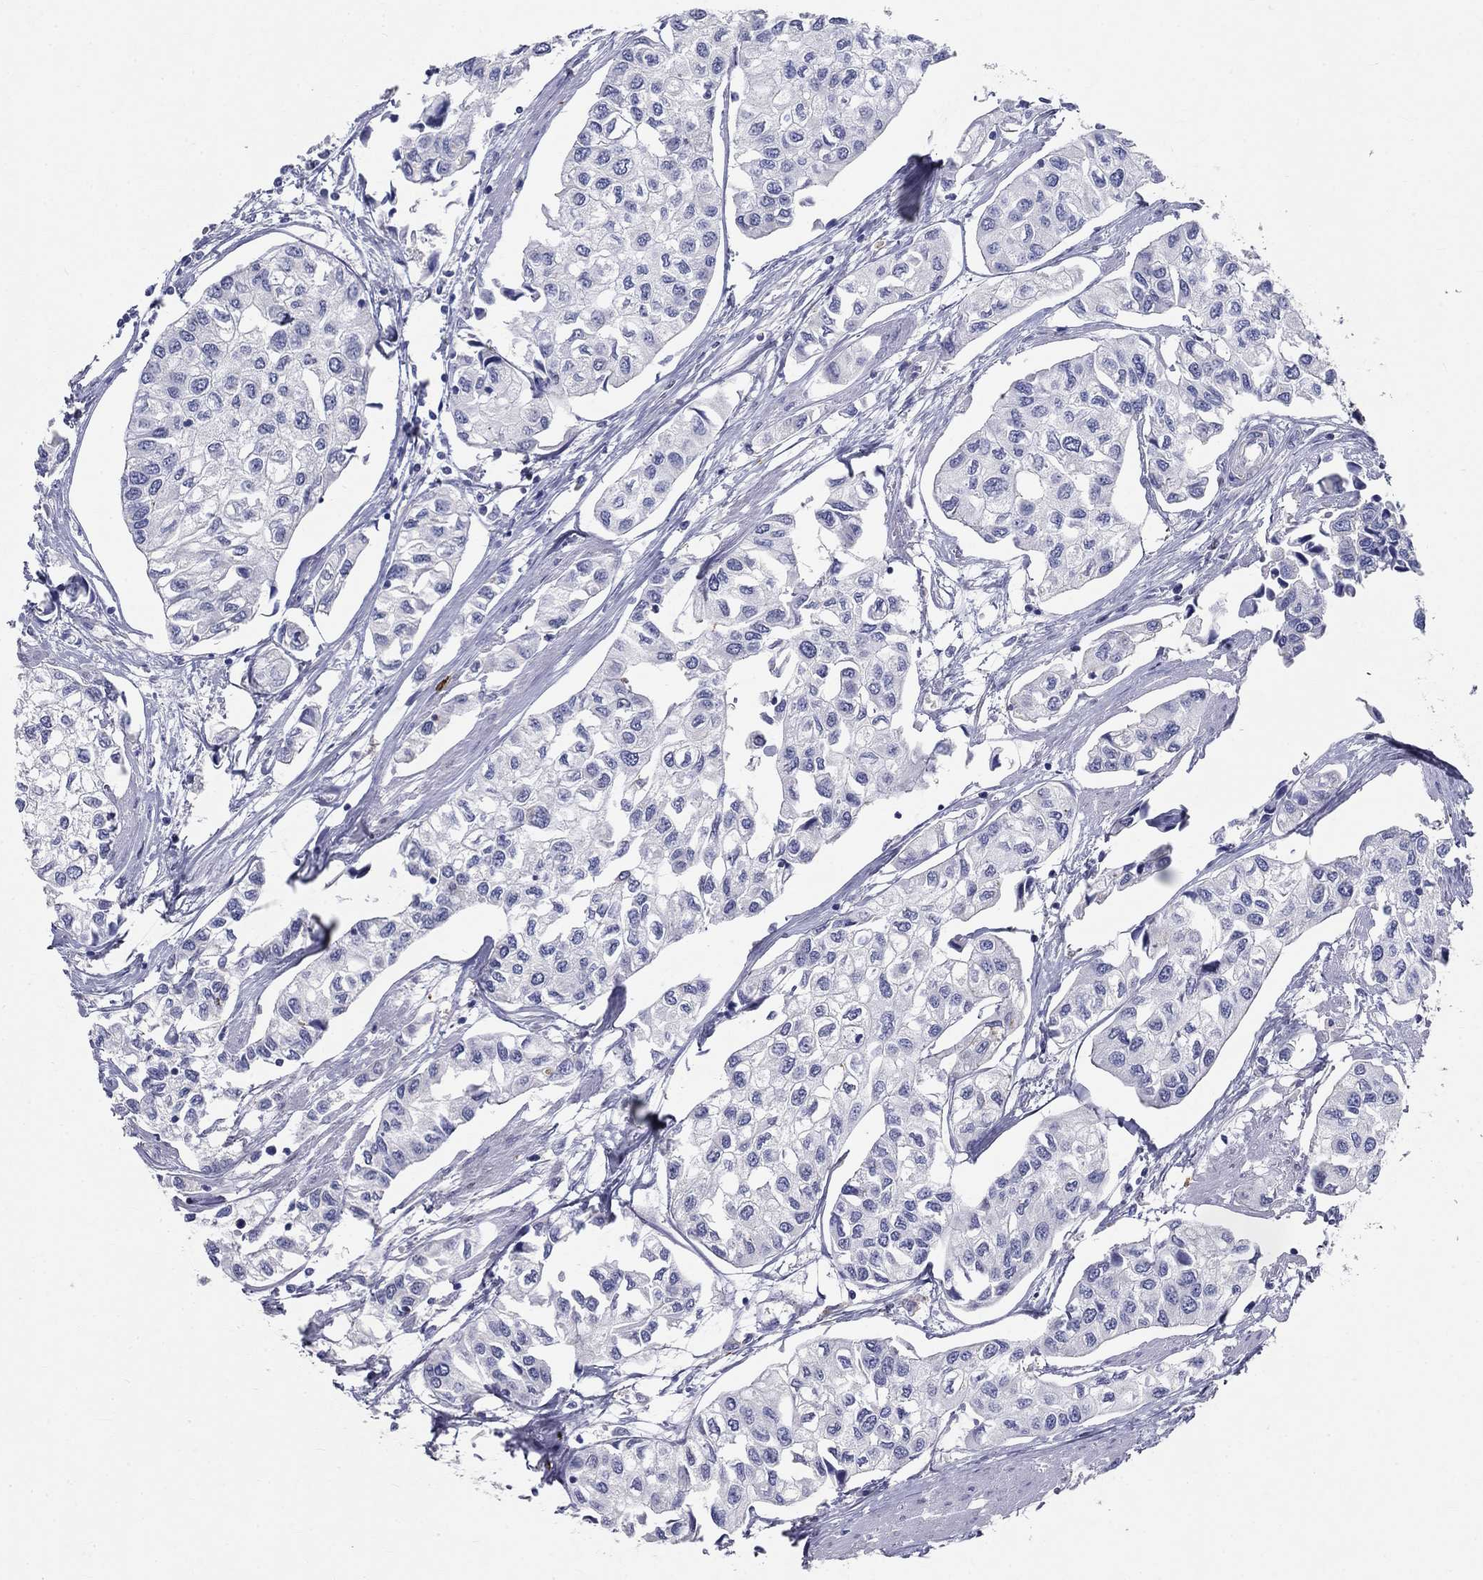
{"staining": {"intensity": "negative", "quantity": "none", "location": "none"}, "tissue": "urothelial cancer", "cell_type": "Tumor cells", "image_type": "cancer", "snomed": [{"axis": "morphology", "description": "Urothelial carcinoma, High grade"}, {"axis": "topography", "description": "Urinary bladder"}], "caption": "Image shows no significant protein expression in tumor cells of urothelial carcinoma (high-grade).", "gene": "IGSF8", "patient": {"sex": "male", "age": 73}}